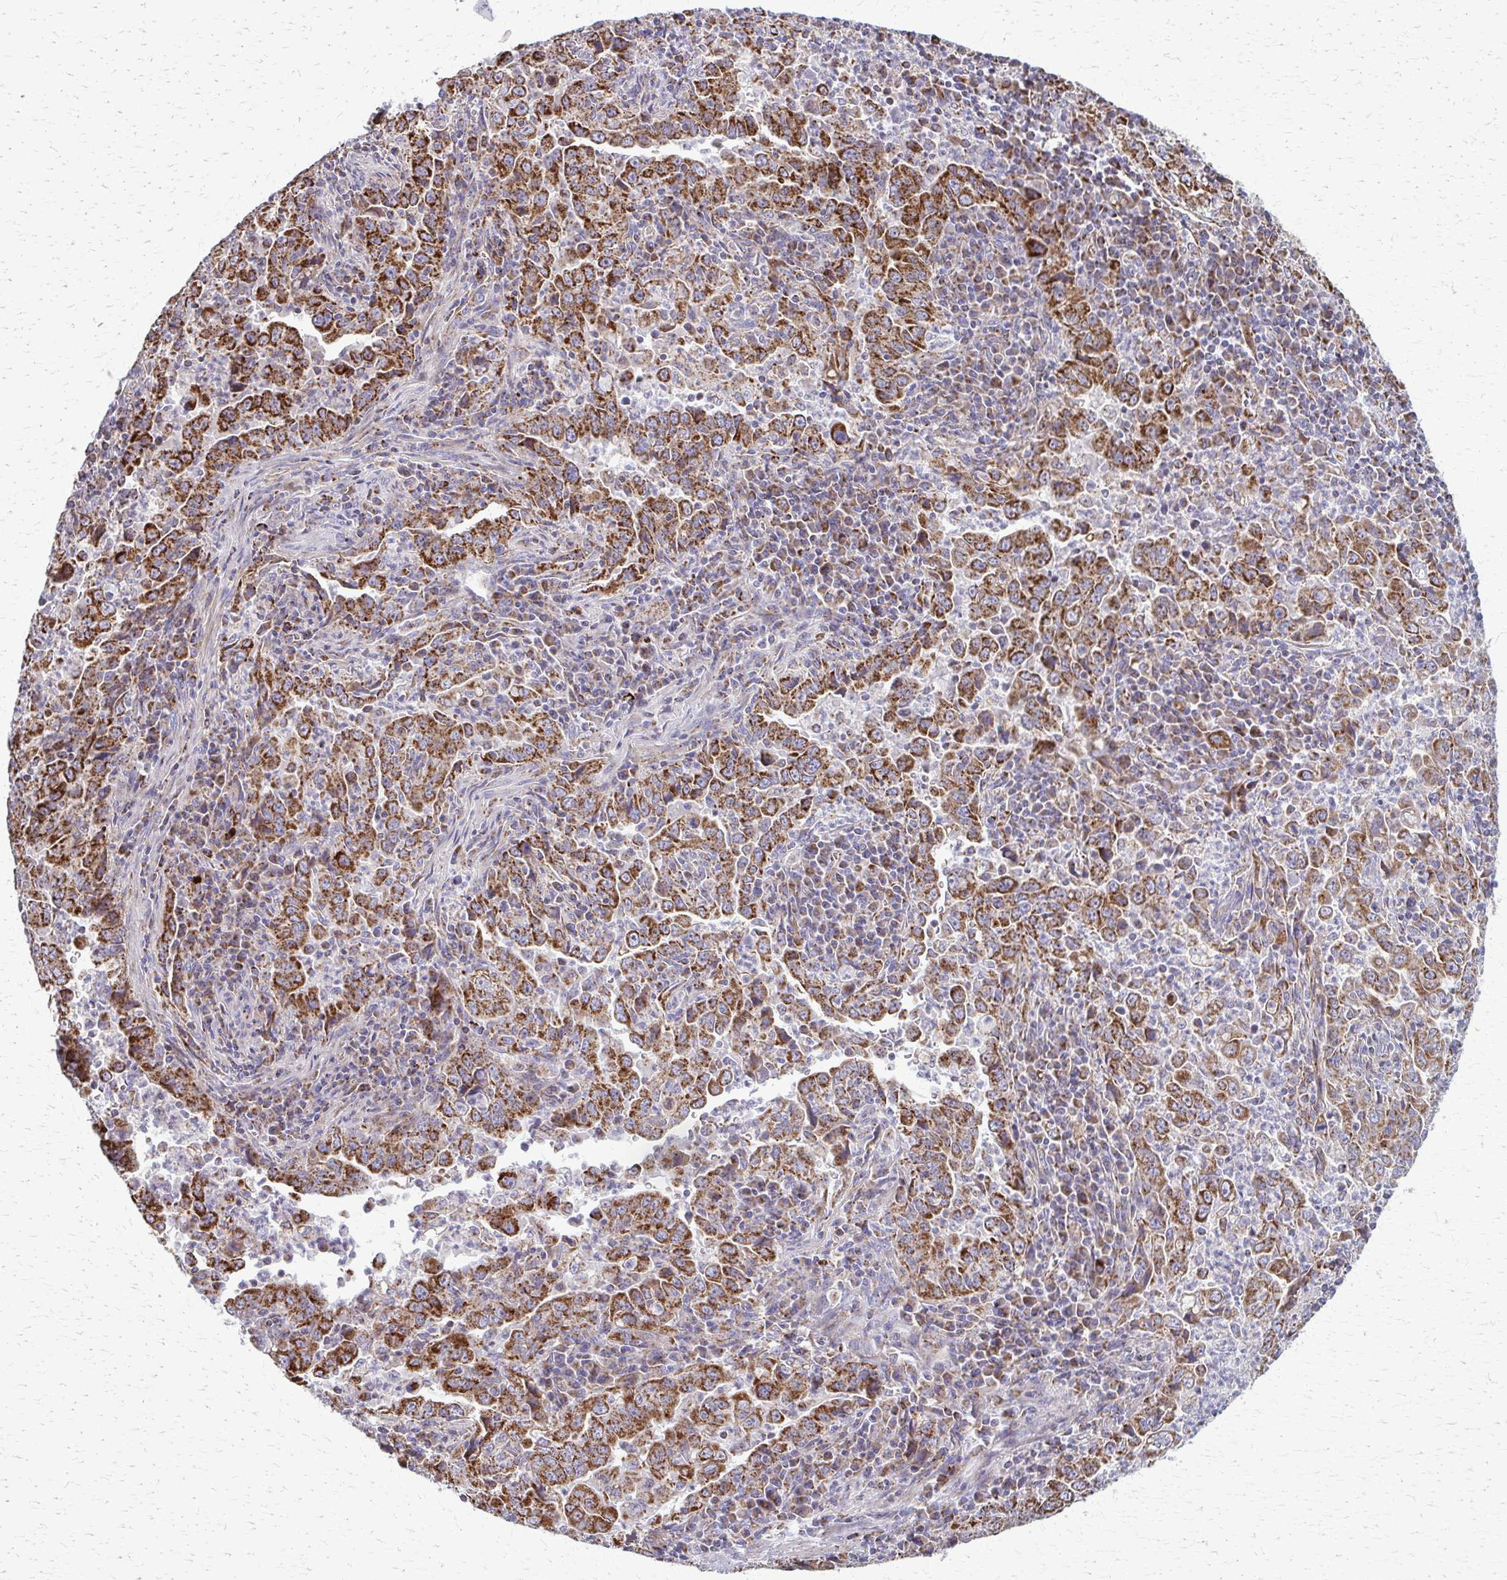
{"staining": {"intensity": "strong", "quantity": ">75%", "location": "cytoplasmic/membranous"}, "tissue": "lung cancer", "cell_type": "Tumor cells", "image_type": "cancer", "snomed": [{"axis": "morphology", "description": "Adenocarcinoma, NOS"}, {"axis": "topography", "description": "Lung"}], "caption": "Immunohistochemistry (DAB) staining of human lung cancer displays strong cytoplasmic/membranous protein expression in about >75% of tumor cells.", "gene": "TVP23A", "patient": {"sex": "male", "age": 67}}